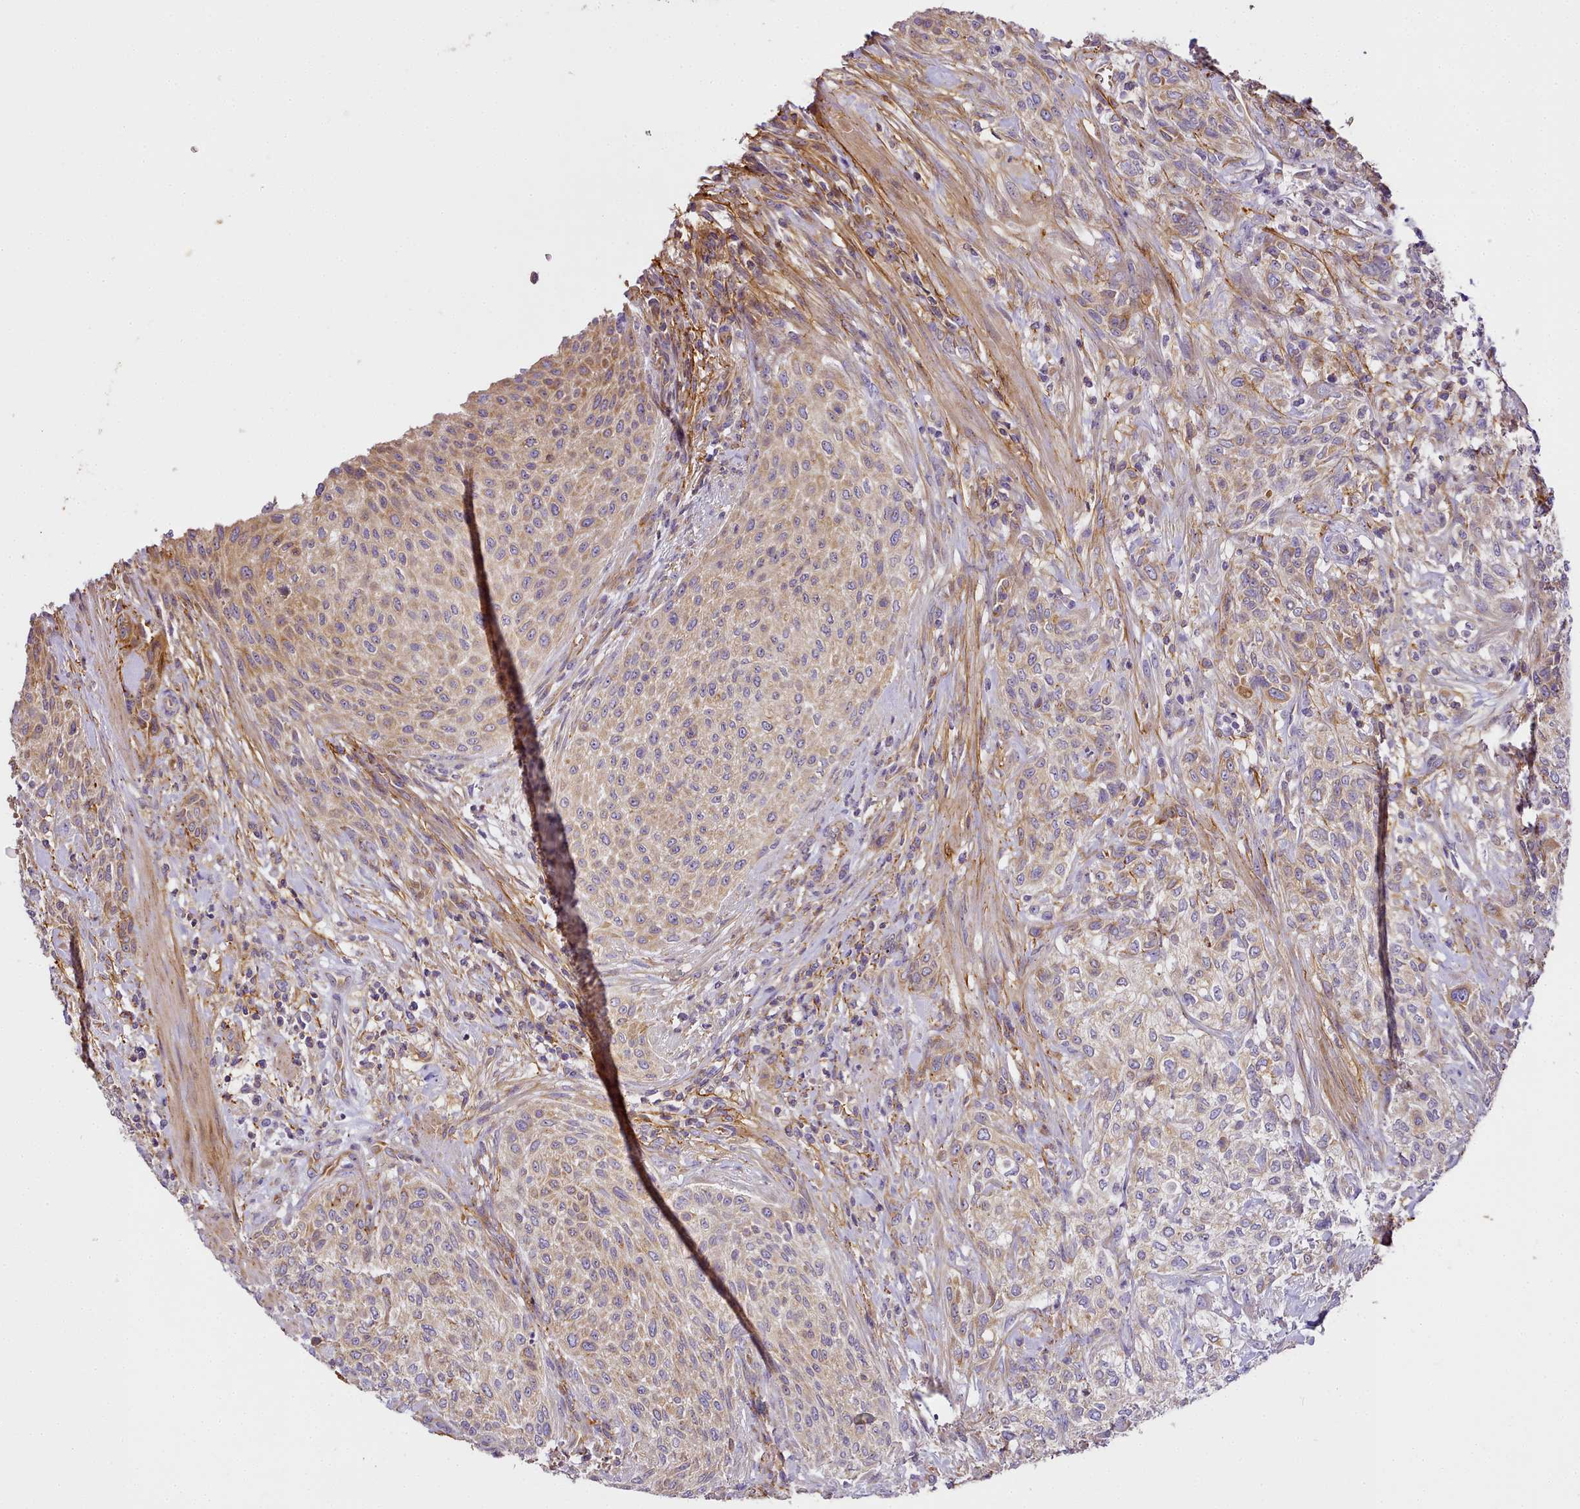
{"staining": {"intensity": "weak", "quantity": "25%-75%", "location": "cytoplasmic/membranous"}, "tissue": "urothelial cancer", "cell_type": "Tumor cells", "image_type": "cancer", "snomed": [{"axis": "morphology", "description": "Normal tissue, NOS"}, {"axis": "morphology", "description": "Urothelial carcinoma, NOS"}, {"axis": "topography", "description": "Urinary bladder"}, {"axis": "topography", "description": "Peripheral nerve tissue"}], "caption": "IHC (DAB) staining of human urothelial cancer displays weak cytoplasmic/membranous protein staining in approximately 25%-75% of tumor cells.", "gene": "NBPF1", "patient": {"sex": "male", "age": 35}}